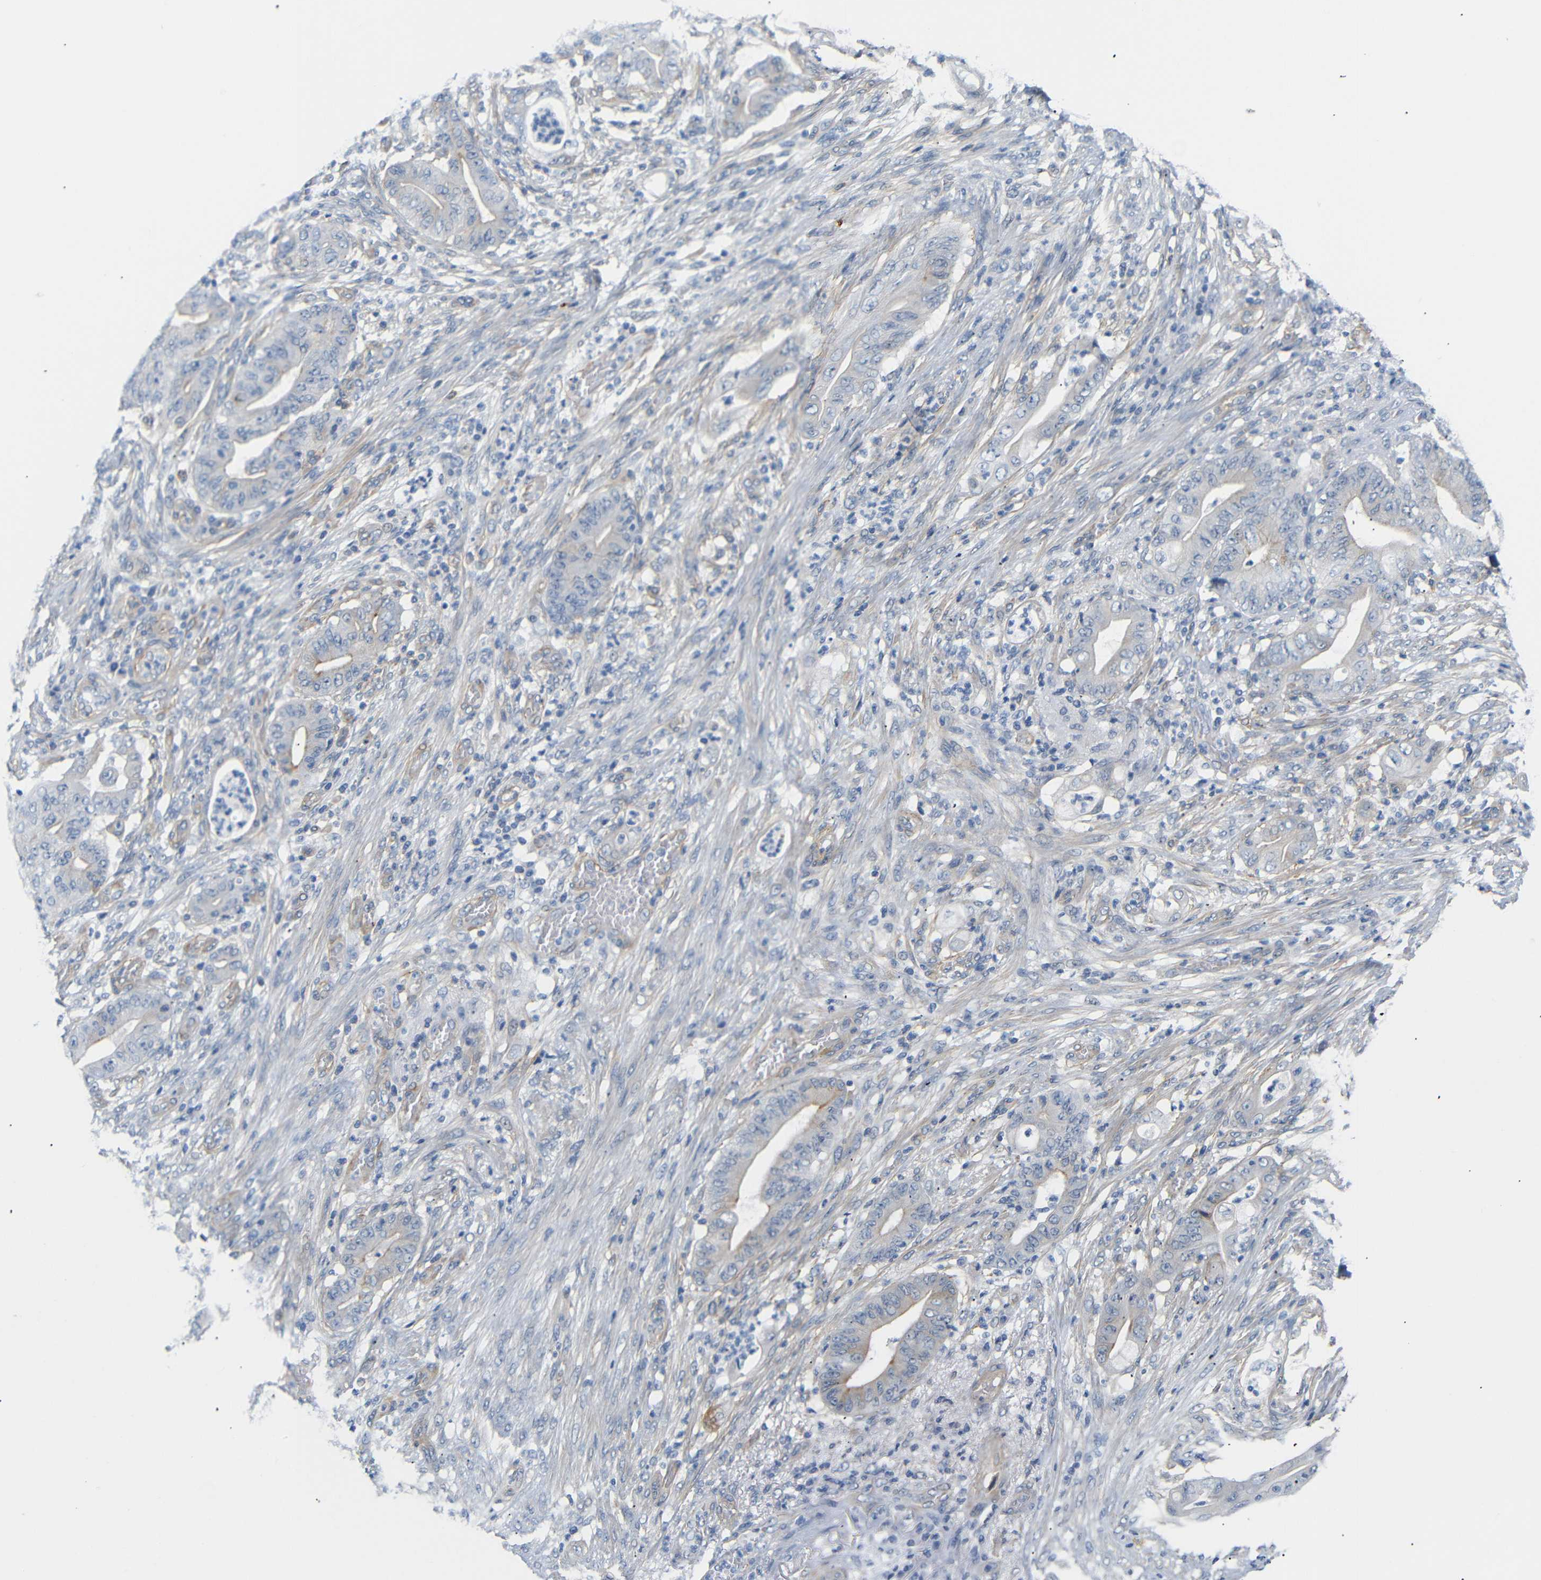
{"staining": {"intensity": "weak", "quantity": "<25%", "location": "cytoplasmic/membranous"}, "tissue": "stomach cancer", "cell_type": "Tumor cells", "image_type": "cancer", "snomed": [{"axis": "morphology", "description": "Adenocarcinoma, NOS"}, {"axis": "topography", "description": "Stomach"}], "caption": "Protein analysis of stomach cancer (adenocarcinoma) shows no significant expression in tumor cells.", "gene": "STMN3", "patient": {"sex": "female", "age": 73}}